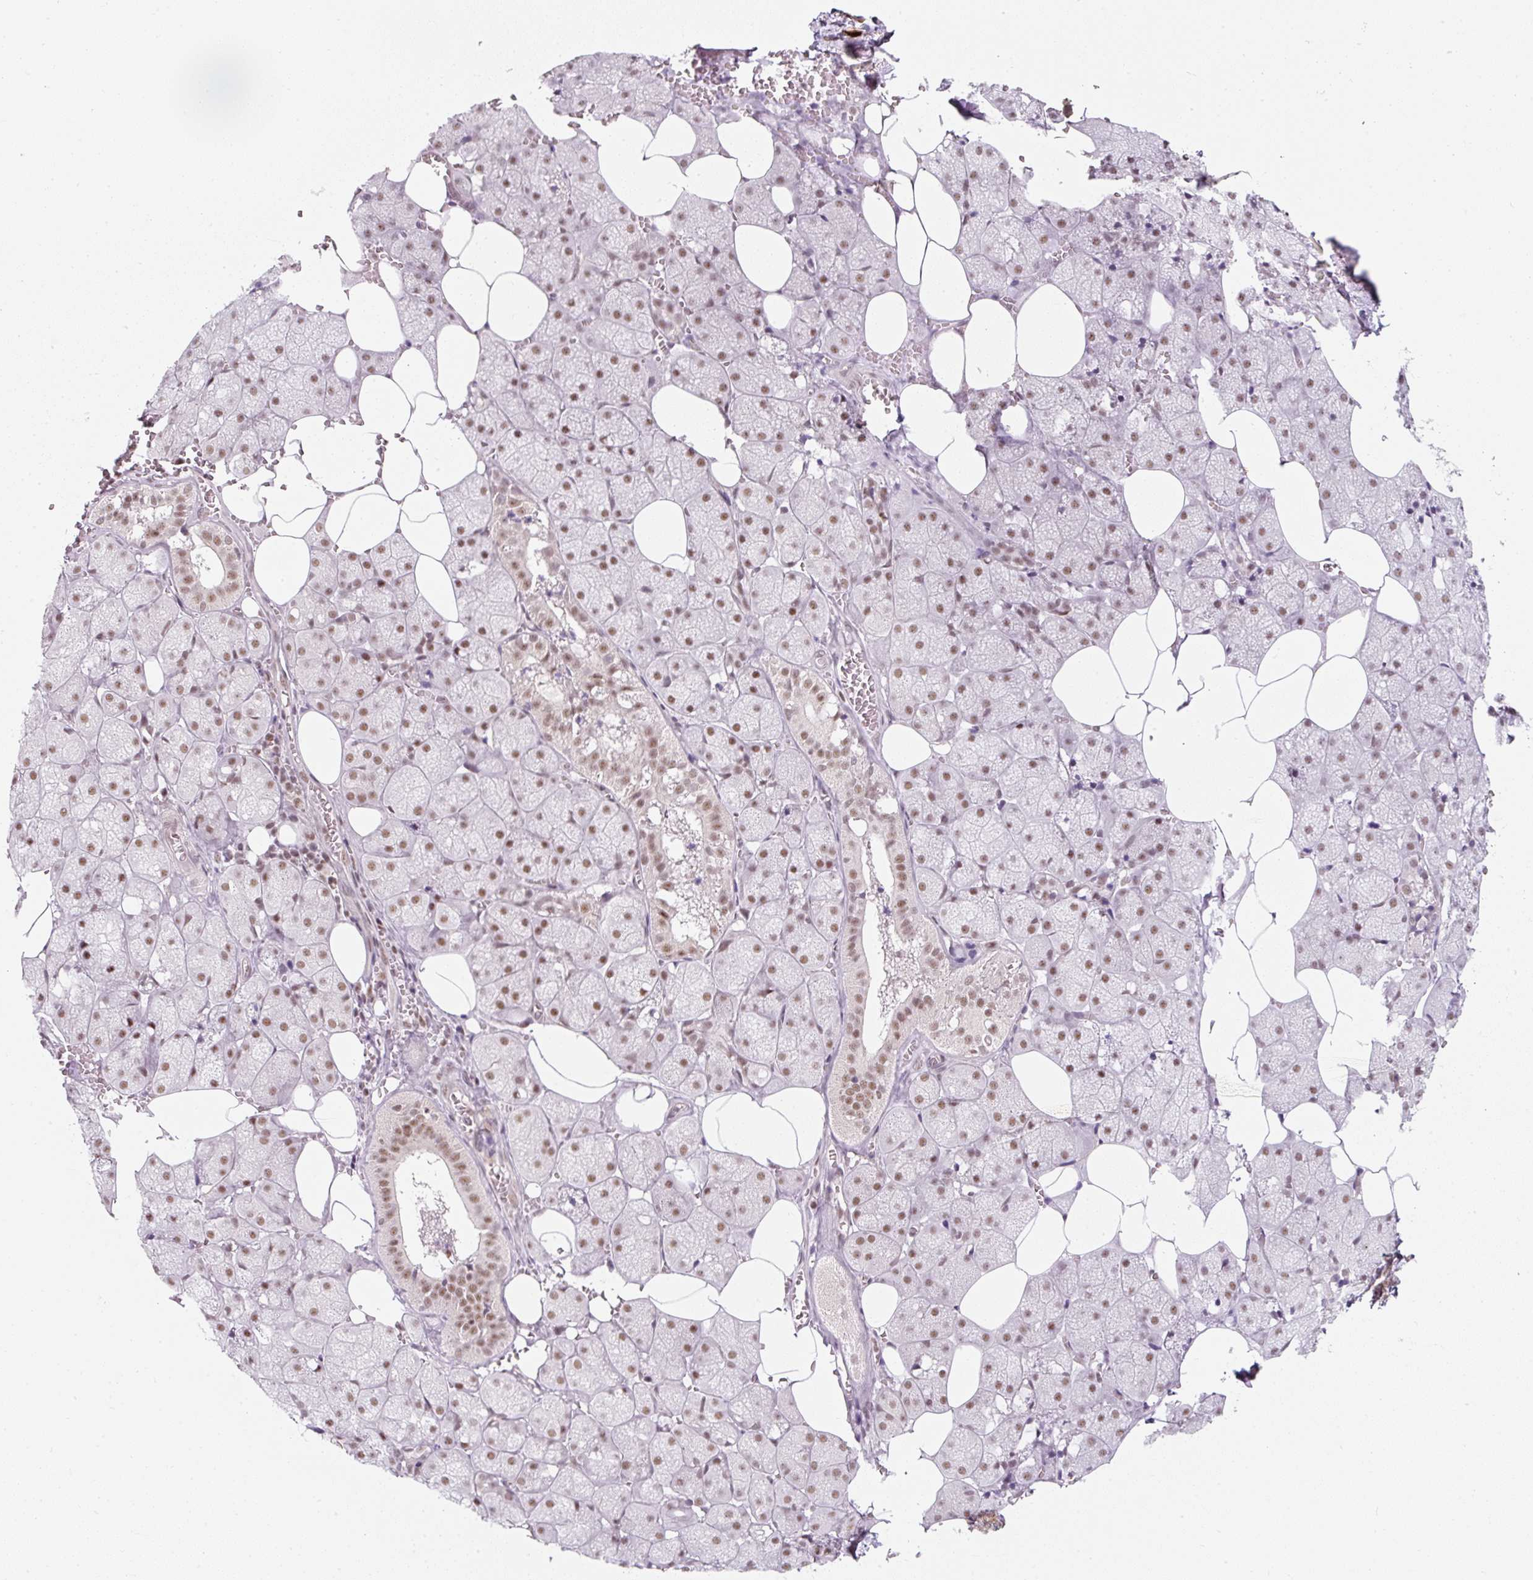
{"staining": {"intensity": "moderate", "quantity": ">75%", "location": "nuclear"}, "tissue": "salivary gland", "cell_type": "Glandular cells", "image_type": "normal", "snomed": [{"axis": "morphology", "description": "Normal tissue, NOS"}, {"axis": "topography", "description": "Salivary gland"}, {"axis": "topography", "description": "Peripheral nerve tissue"}], "caption": "Immunohistochemistry (DAB (3,3'-diaminobenzidine)) staining of normal salivary gland exhibits moderate nuclear protein staining in about >75% of glandular cells. The protein of interest is stained brown, and the nuclei are stained in blue (DAB (3,3'-diaminobenzidine) IHC with brightfield microscopy, high magnification).", "gene": "U2AF2", "patient": {"sex": "male", "age": 38}}